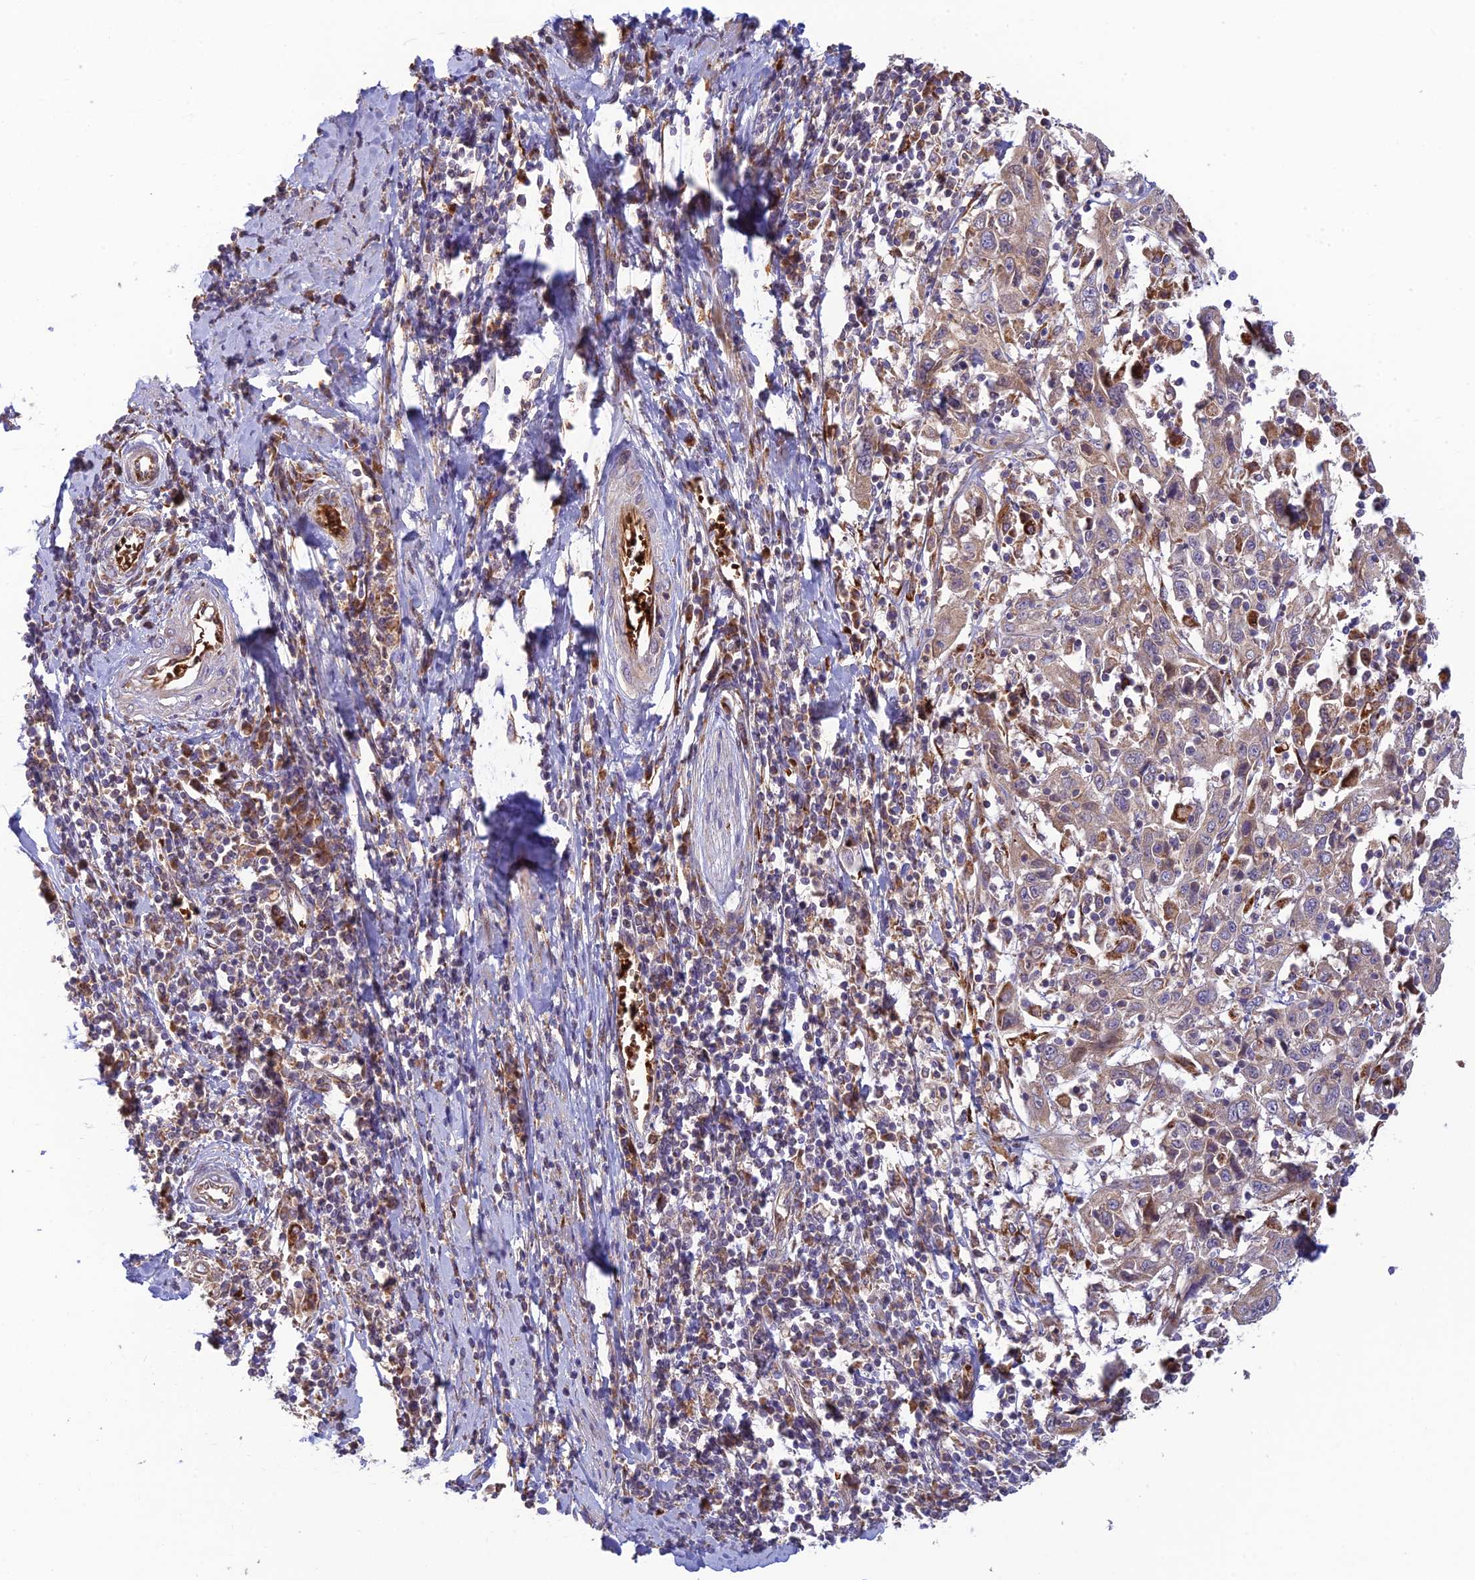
{"staining": {"intensity": "weak", "quantity": "<25%", "location": "cytoplasmic/membranous"}, "tissue": "cervical cancer", "cell_type": "Tumor cells", "image_type": "cancer", "snomed": [{"axis": "morphology", "description": "Squamous cell carcinoma, NOS"}, {"axis": "topography", "description": "Cervix"}], "caption": "Histopathology image shows no significant protein staining in tumor cells of cervical cancer. (DAB immunohistochemistry (IHC) visualized using brightfield microscopy, high magnification).", "gene": "UFSP2", "patient": {"sex": "female", "age": 46}}